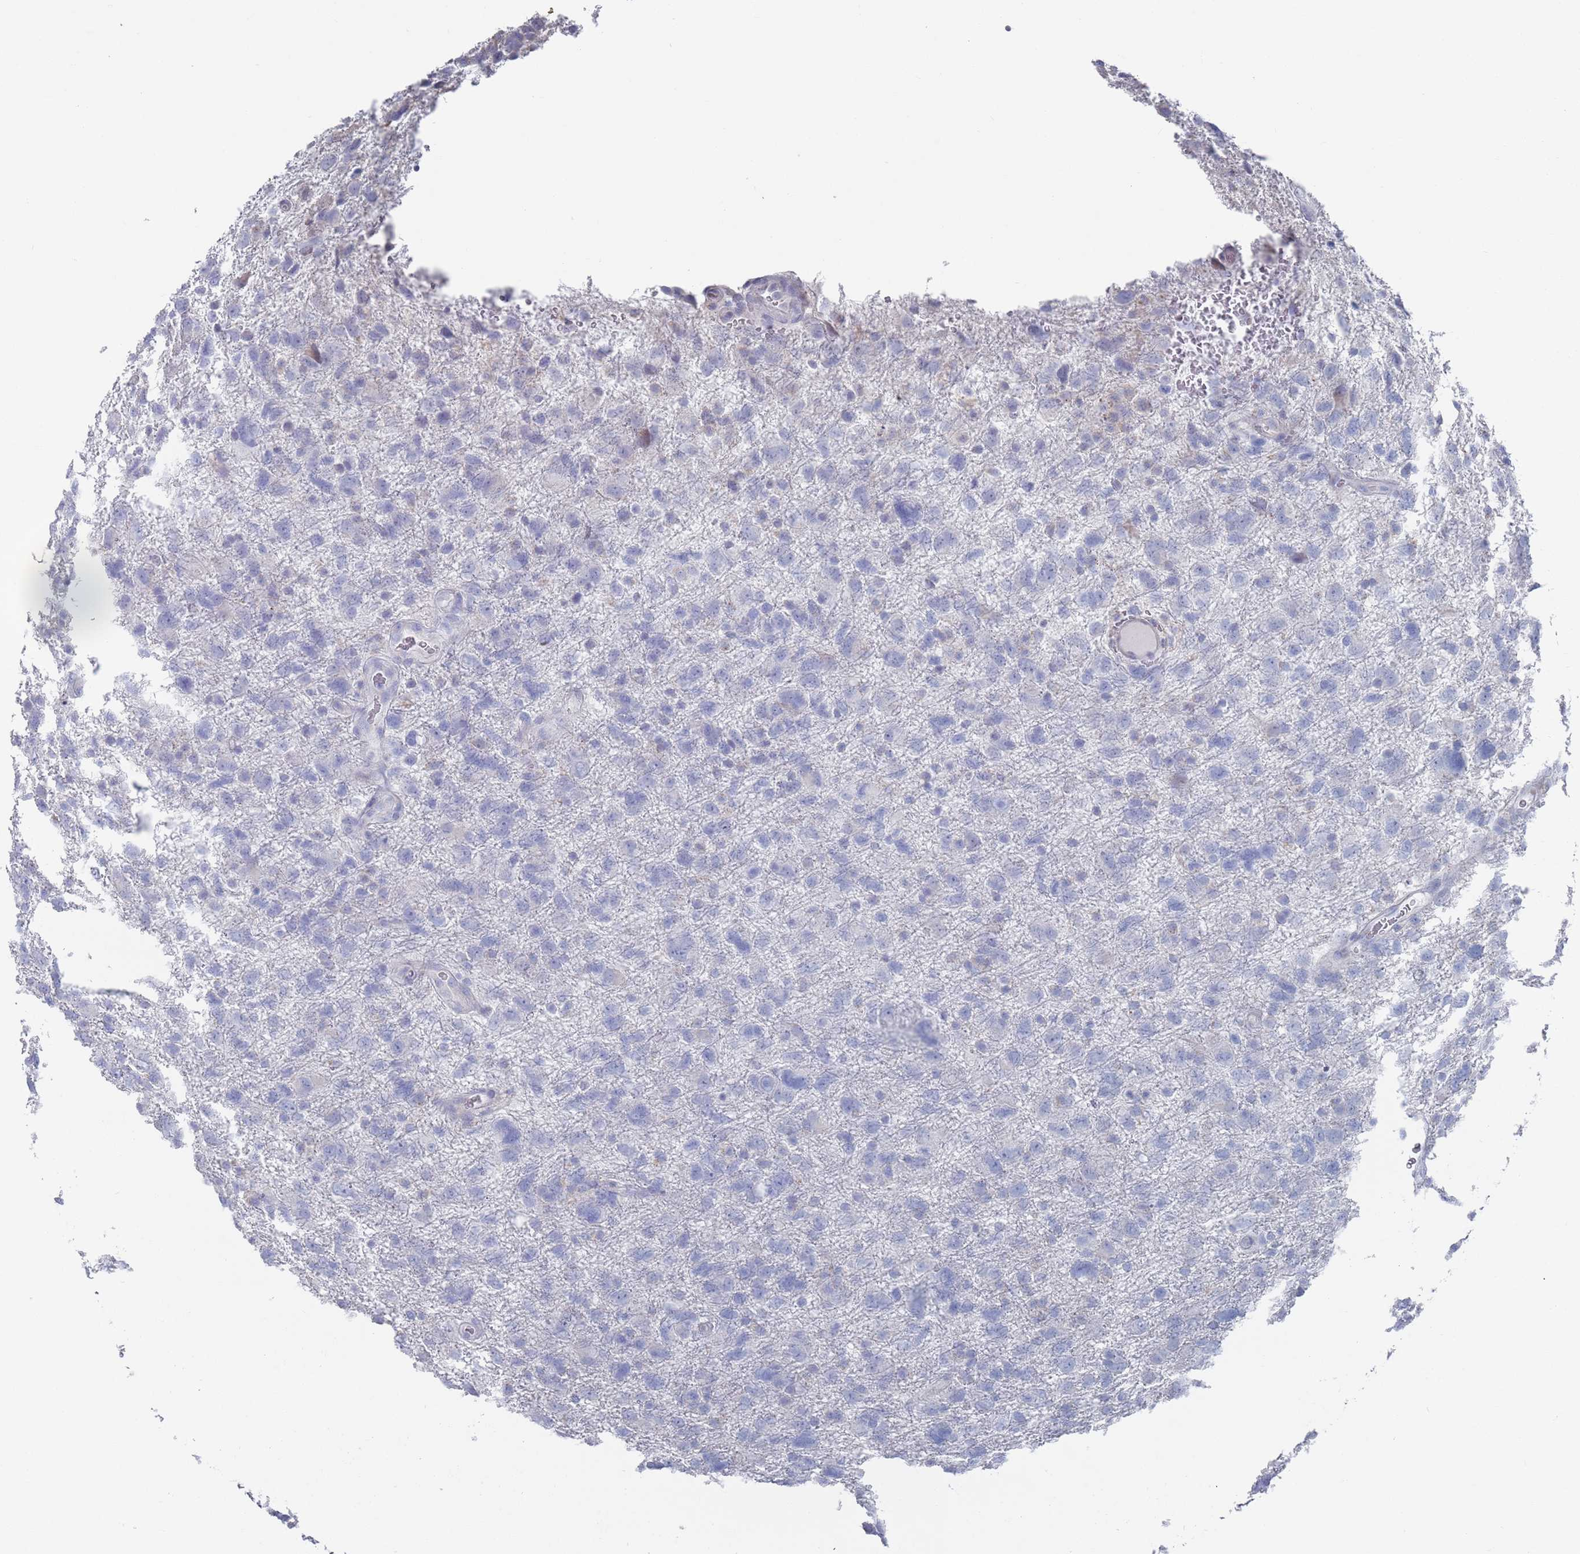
{"staining": {"intensity": "negative", "quantity": "none", "location": "none"}, "tissue": "glioma", "cell_type": "Tumor cells", "image_type": "cancer", "snomed": [{"axis": "morphology", "description": "Glioma, malignant, High grade"}, {"axis": "topography", "description": "Brain"}], "caption": "There is no significant expression in tumor cells of glioma.", "gene": "MAT1A", "patient": {"sex": "male", "age": 61}}